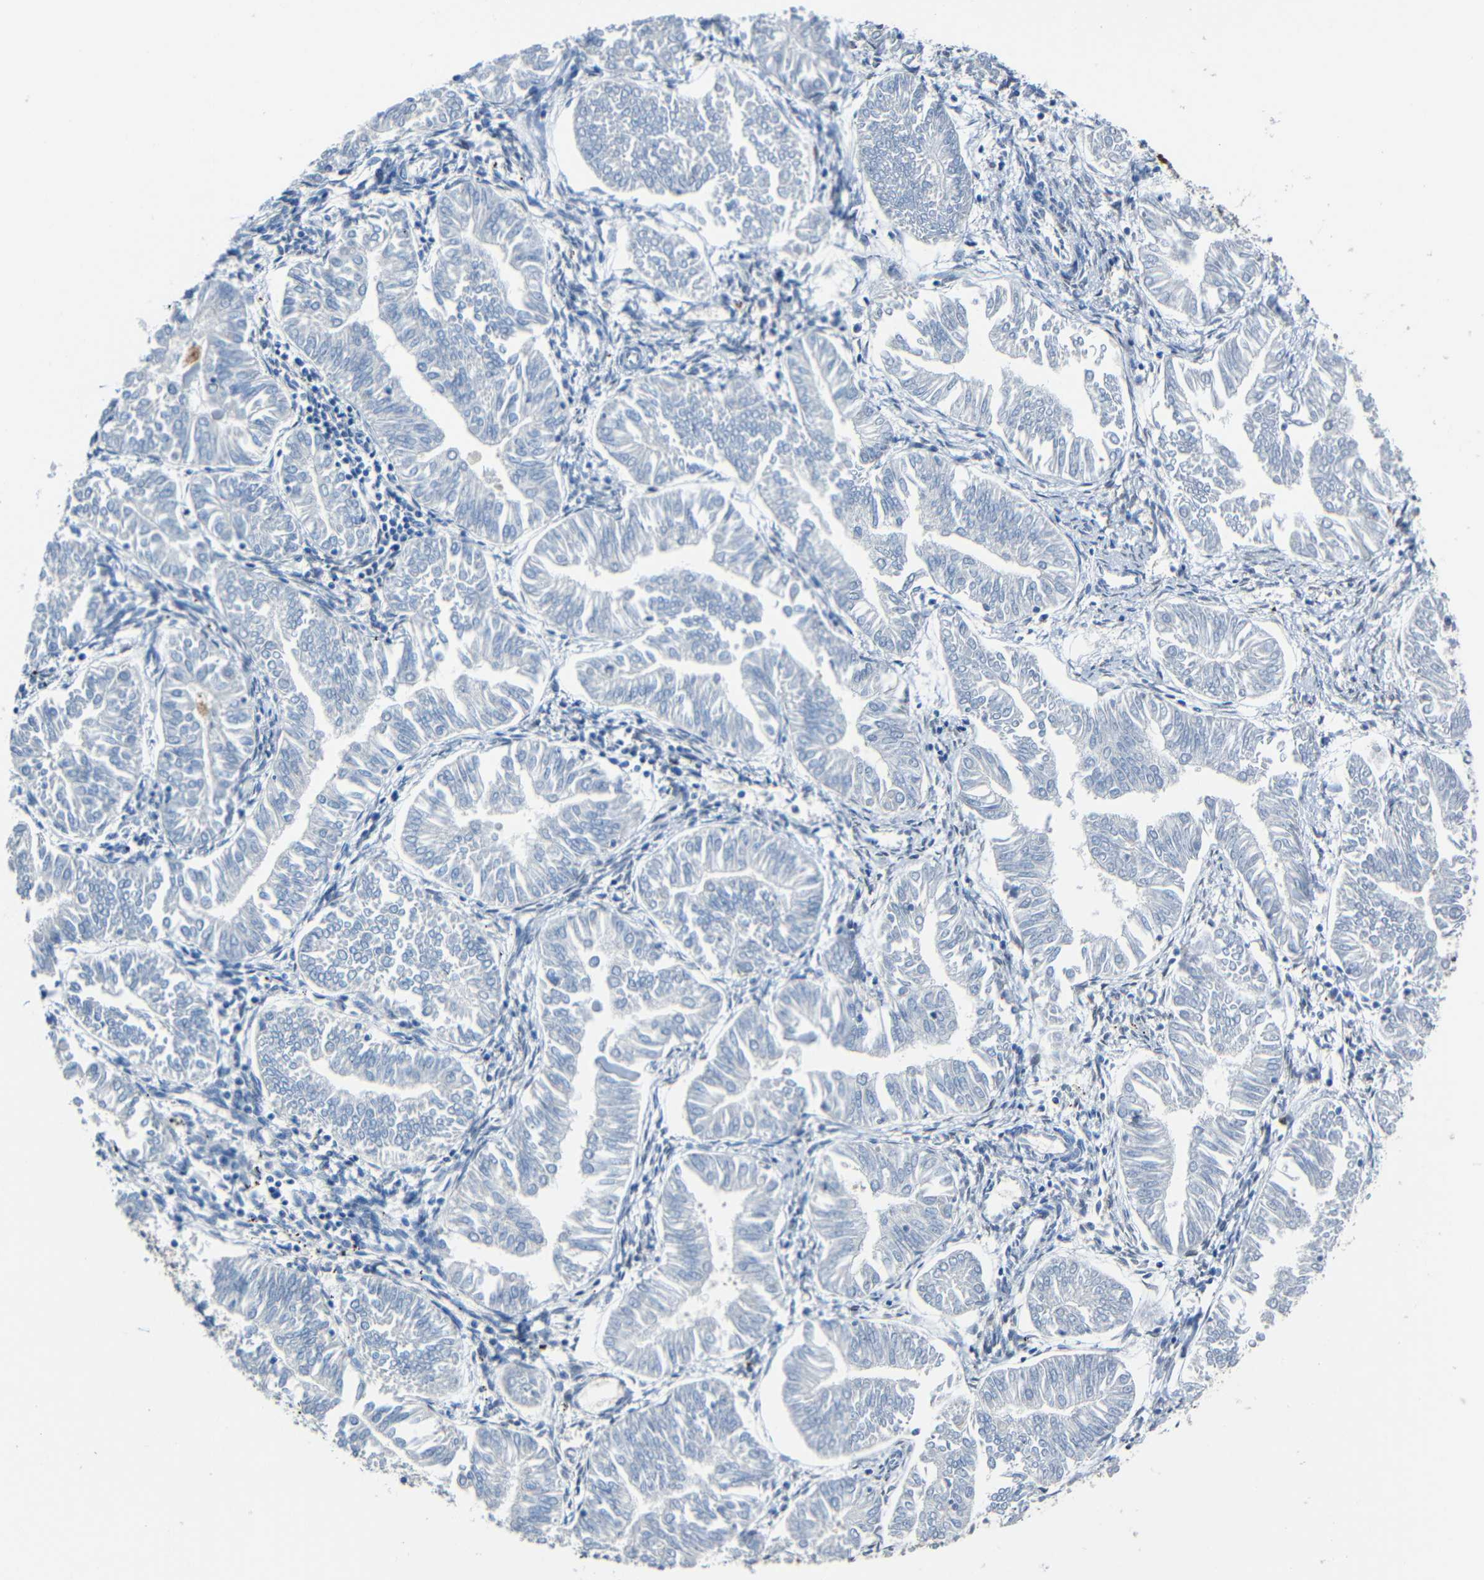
{"staining": {"intensity": "negative", "quantity": "none", "location": "none"}, "tissue": "endometrial cancer", "cell_type": "Tumor cells", "image_type": "cancer", "snomed": [{"axis": "morphology", "description": "Adenocarcinoma, NOS"}, {"axis": "topography", "description": "Endometrium"}], "caption": "A high-resolution photomicrograph shows IHC staining of endometrial adenocarcinoma, which exhibits no significant staining in tumor cells.", "gene": "DNAJC5", "patient": {"sex": "female", "age": 53}}